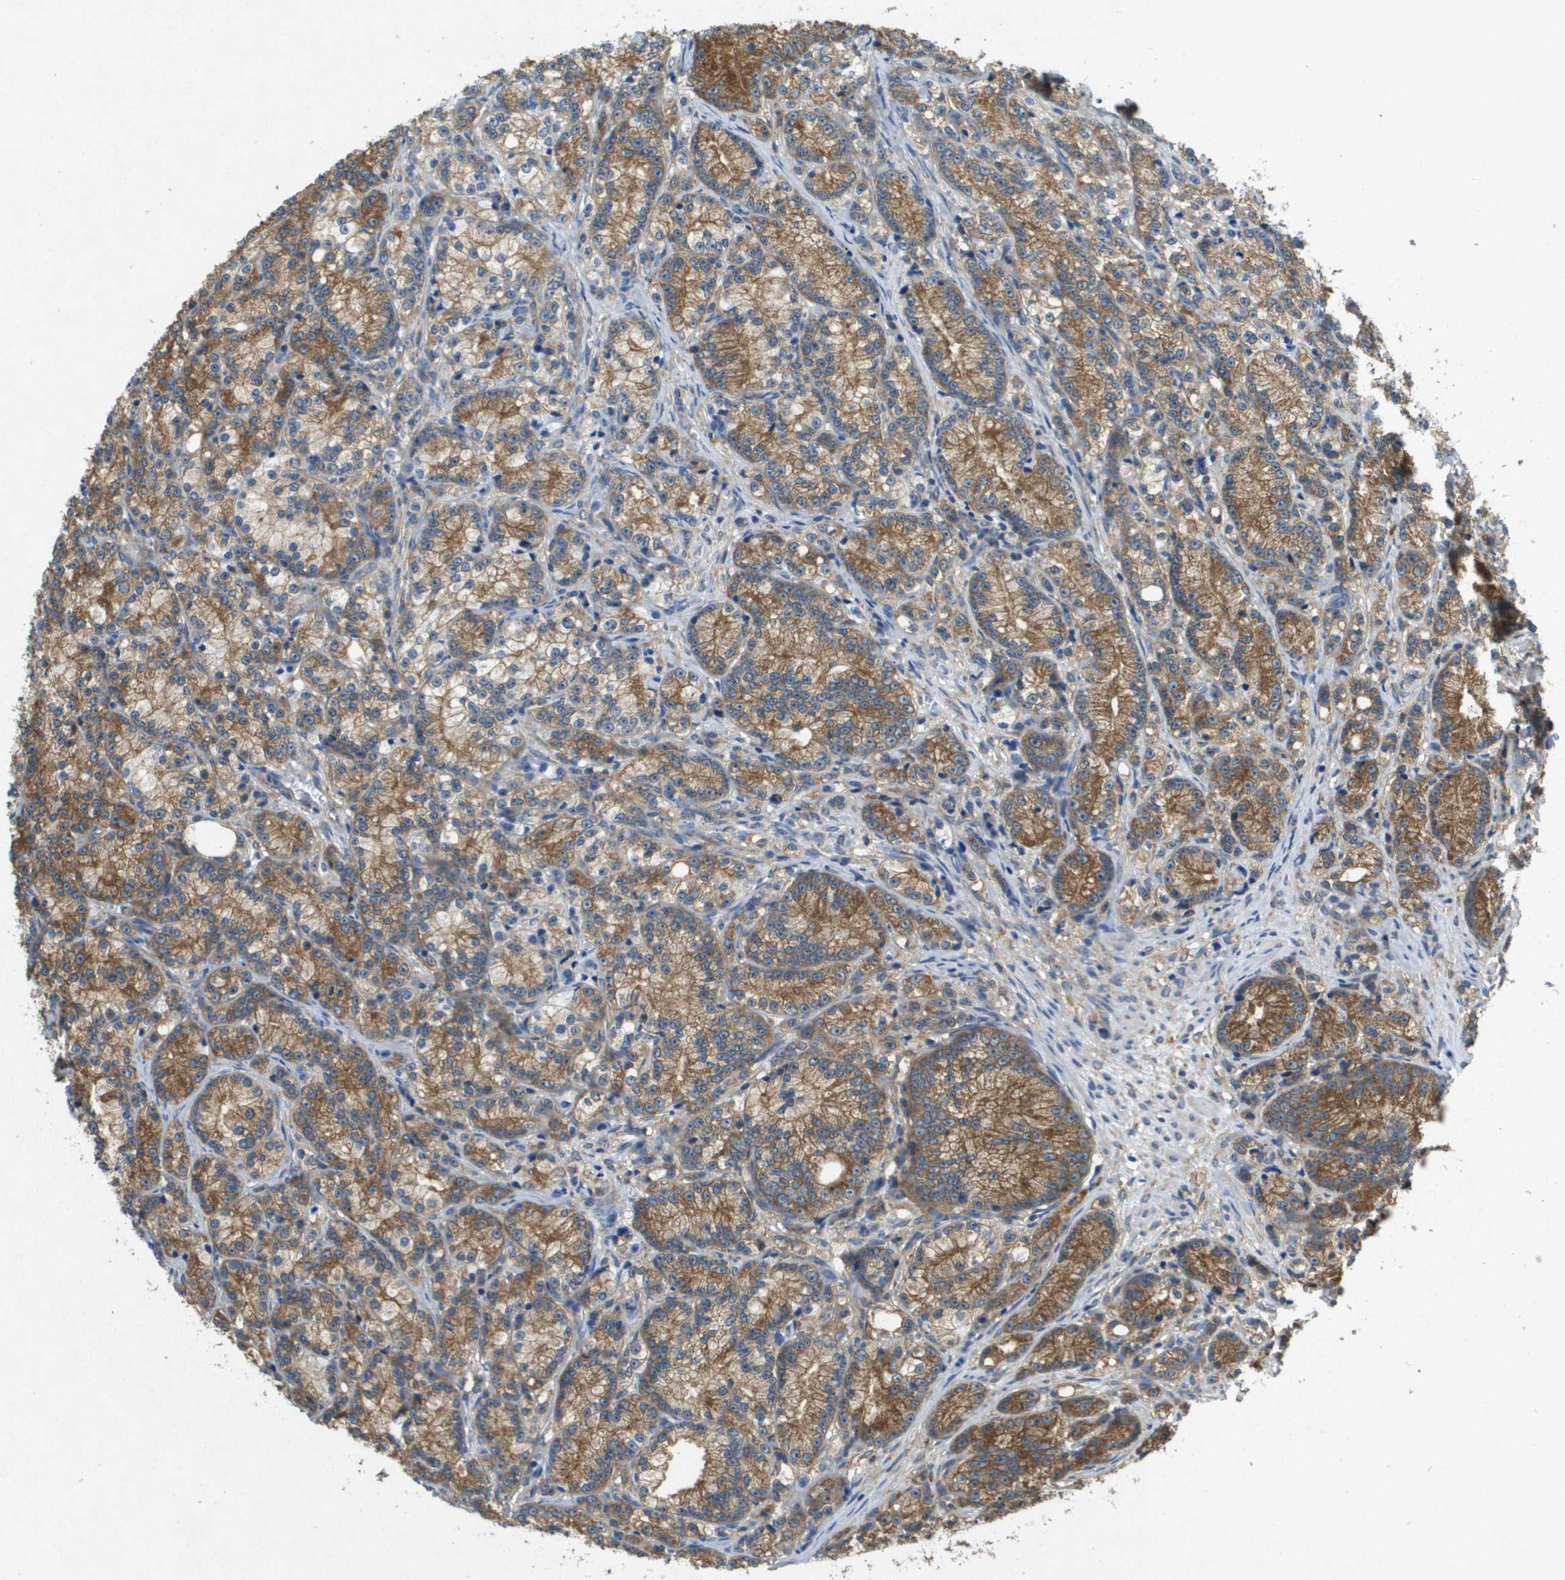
{"staining": {"intensity": "moderate", "quantity": ">75%", "location": "cytoplasmic/membranous"}, "tissue": "prostate cancer", "cell_type": "Tumor cells", "image_type": "cancer", "snomed": [{"axis": "morphology", "description": "Adenocarcinoma, Low grade"}, {"axis": "topography", "description": "Prostate"}], "caption": "Immunohistochemistry (DAB) staining of low-grade adenocarcinoma (prostate) demonstrates moderate cytoplasmic/membranous protein expression in about >75% of tumor cells. Using DAB (3,3'-diaminobenzidine) (brown) and hematoxylin (blue) stains, captured at high magnification using brightfield microscopy.", "gene": "PTPRT", "patient": {"sex": "male", "age": 89}}